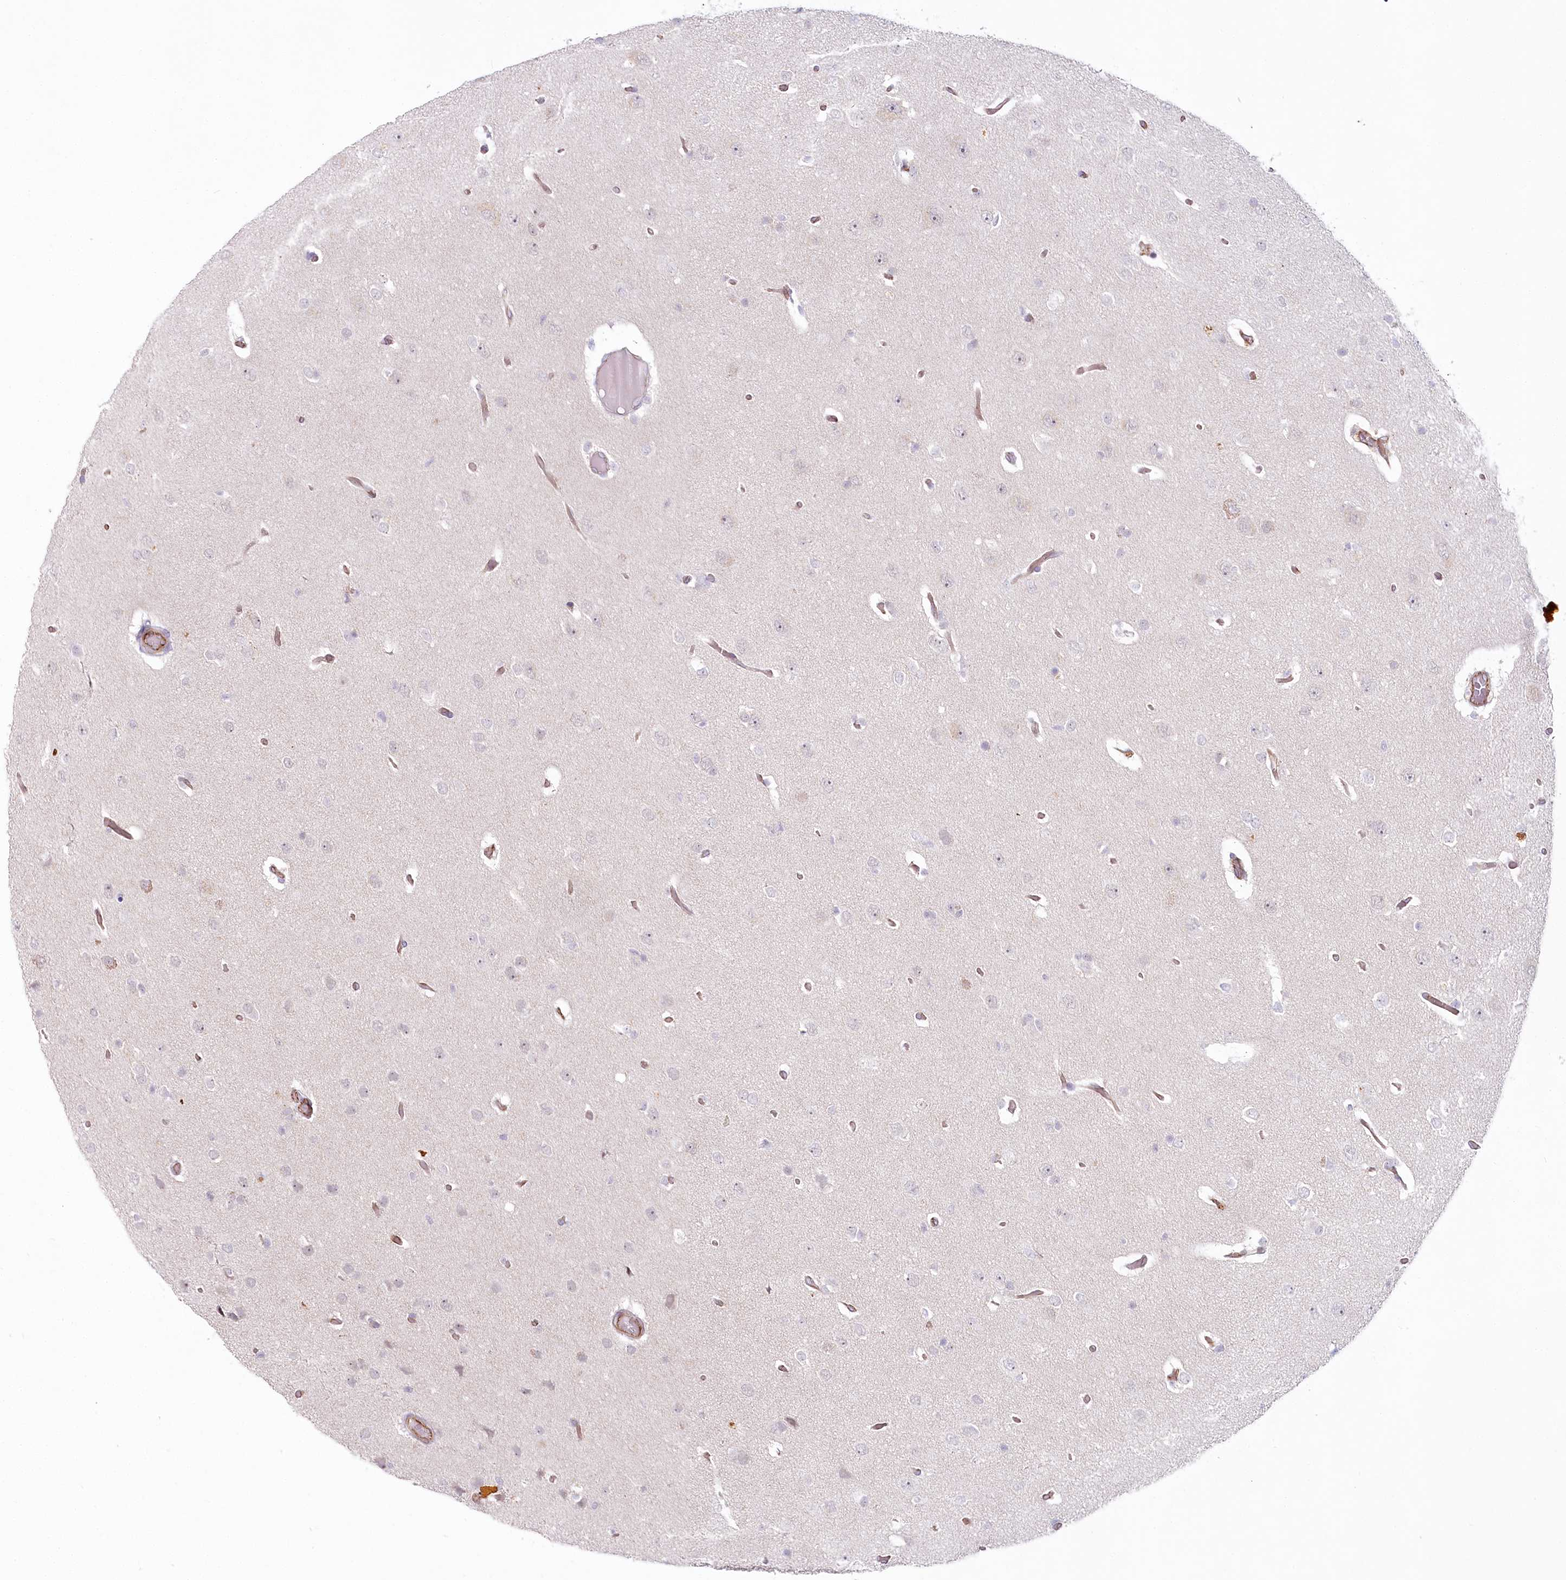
{"staining": {"intensity": "negative", "quantity": "none", "location": "none"}, "tissue": "glioma", "cell_type": "Tumor cells", "image_type": "cancer", "snomed": [{"axis": "morphology", "description": "Glioma, malignant, High grade"}, {"axis": "topography", "description": "Brain"}], "caption": "Tumor cells are negative for protein expression in human malignant glioma (high-grade).", "gene": "ABHD8", "patient": {"sex": "female", "age": 59}}